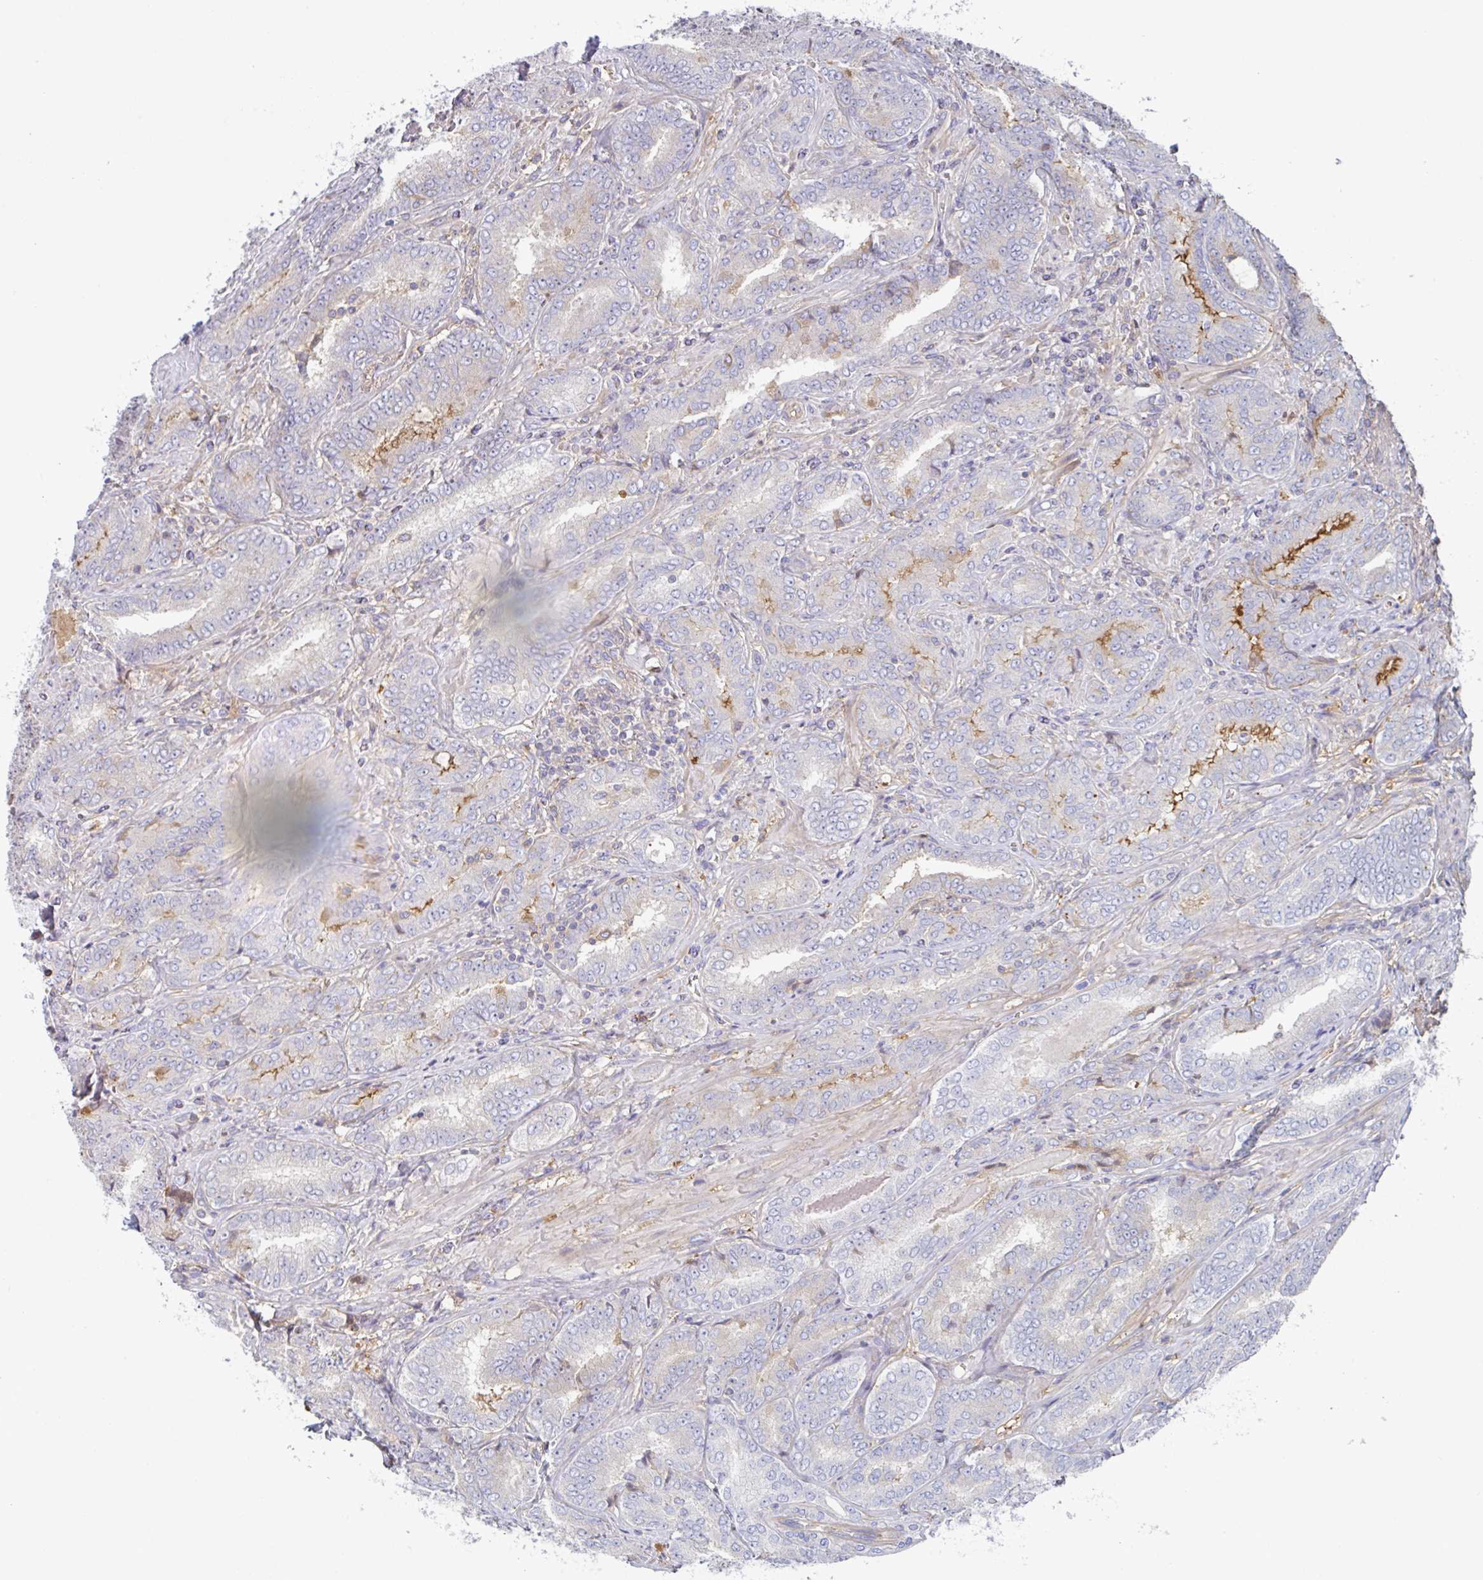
{"staining": {"intensity": "negative", "quantity": "none", "location": "none"}, "tissue": "prostate cancer", "cell_type": "Tumor cells", "image_type": "cancer", "snomed": [{"axis": "morphology", "description": "Adenocarcinoma, High grade"}, {"axis": "topography", "description": "Prostate"}], "caption": "DAB immunohistochemical staining of human prostate cancer (adenocarcinoma (high-grade)) shows no significant staining in tumor cells. Nuclei are stained in blue.", "gene": "AMPD2", "patient": {"sex": "male", "age": 72}}